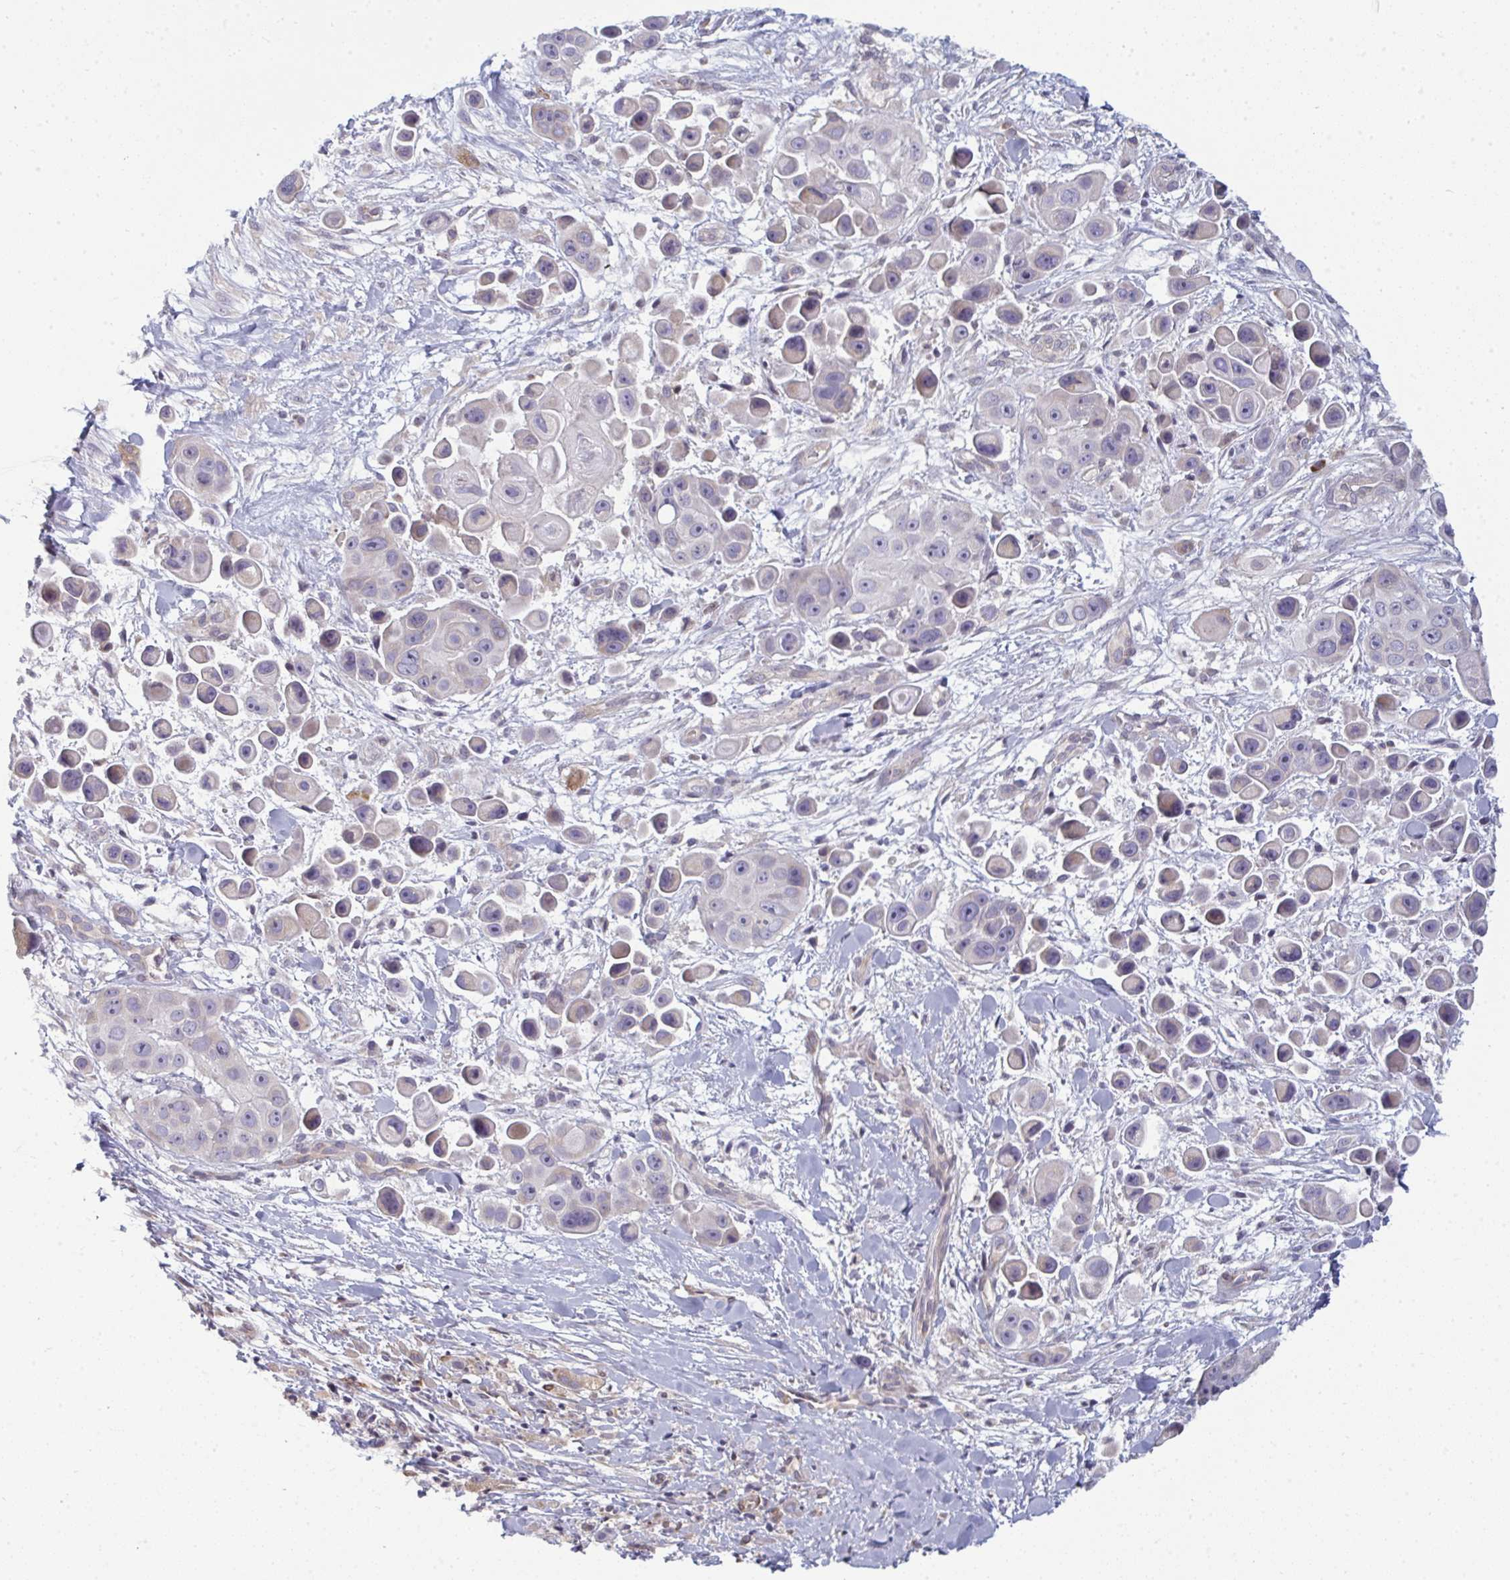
{"staining": {"intensity": "negative", "quantity": "none", "location": "none"}, "tissue": "skin cancer", "cell_type": "Tumor cells", "image_type": "cancer", "snomed": [{"axis": "morphology", "description": "Squamous cell carcinoma, NOS"}, {"axis": "topography", "description": "Skin"}], "caption": "Skin cancer stained for a protein using immunohistochemistry (IHC) reveals no expression tumor cells.", "gene": "LYSMD4", "patient": {"sex": "male", "age": 67}}